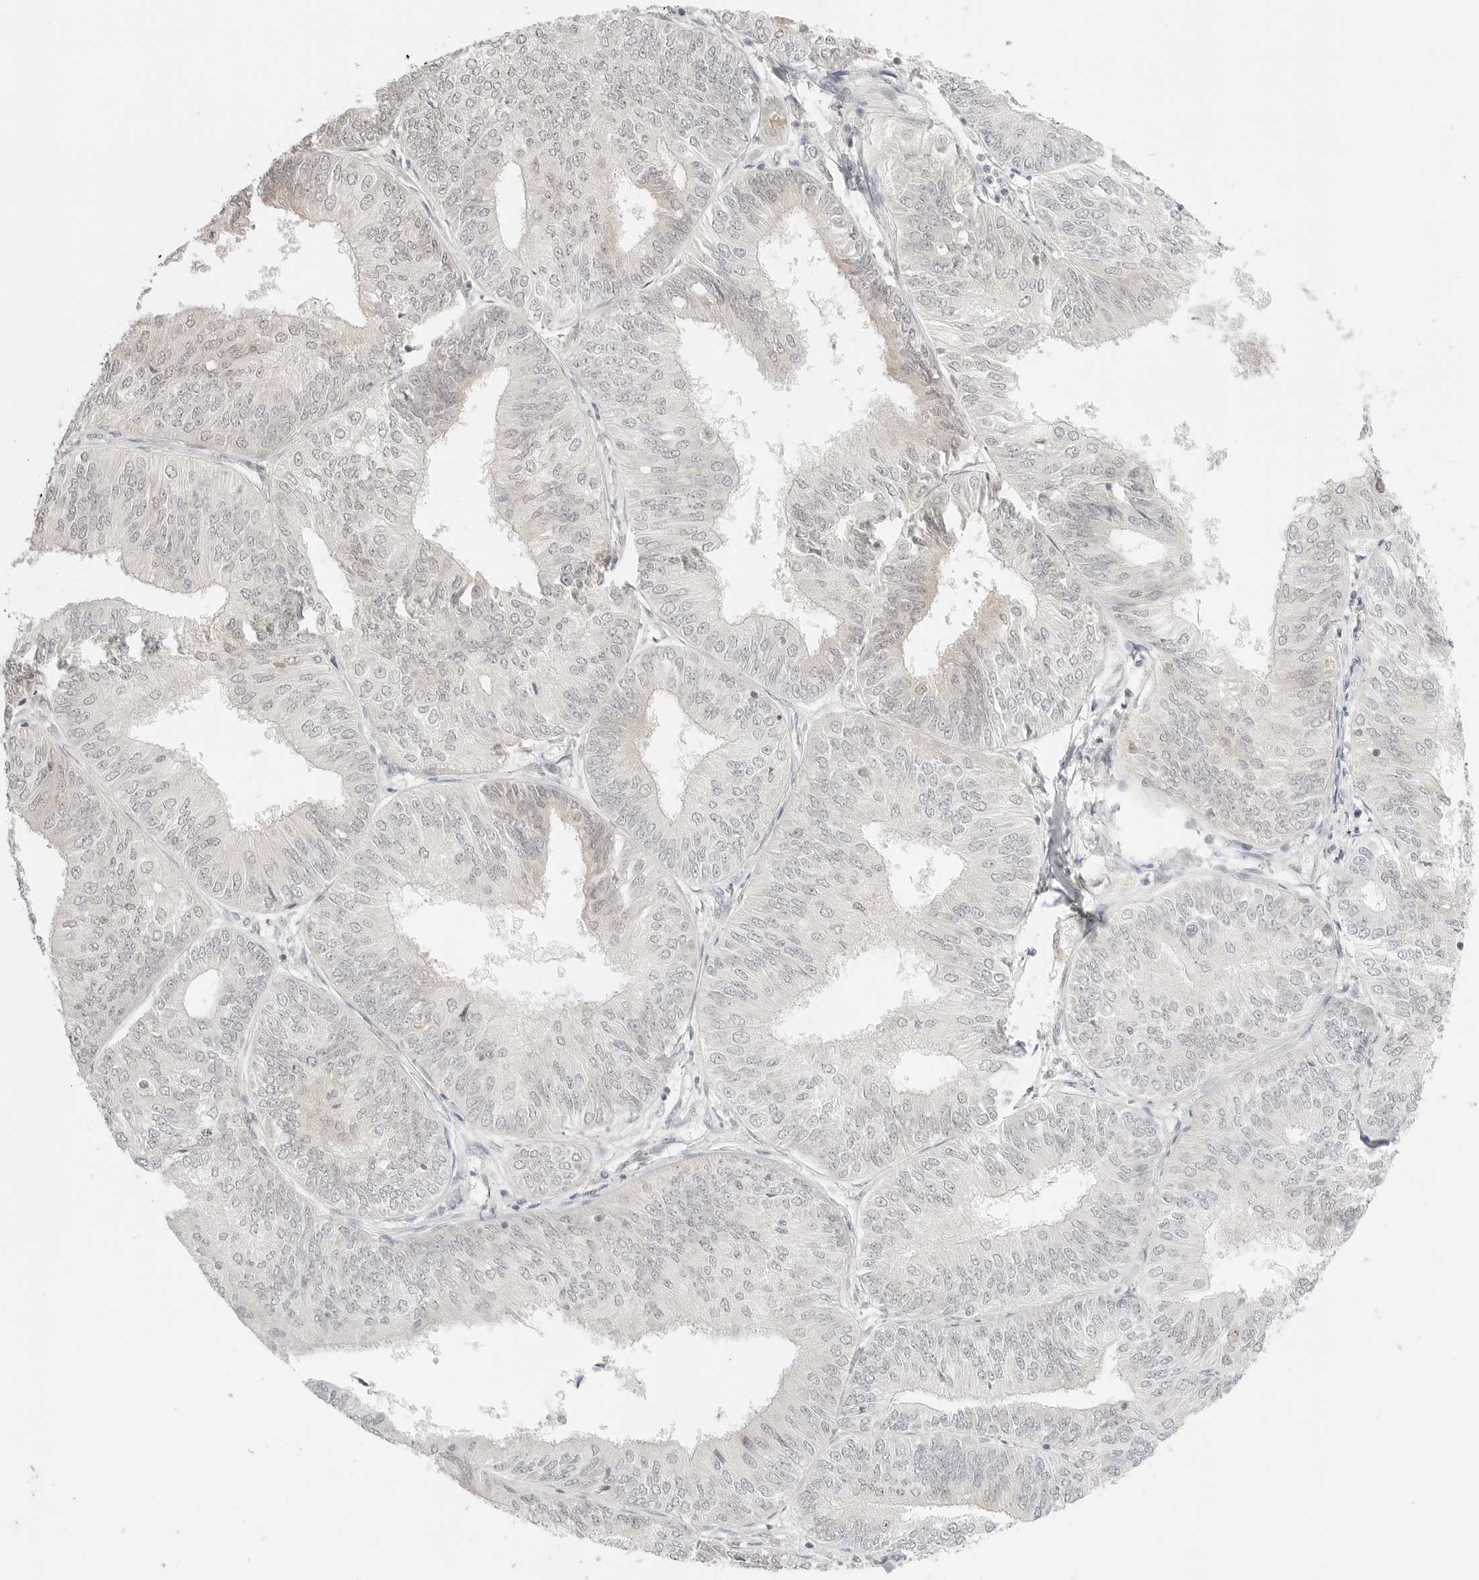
{"staining": {"intensity": "negative", "quantity": "none", "location": "none"}, "tissue": "endometrial cancer", "cell_type": "Tumor cells", "image_type": "cancer", "snomed": [{"axis": "morphology", "description": "Adenocarcinoma, NOS"}, {"axis": "topography", "description": "Endometrium"}], "caption": "Endometrial cancer (adenocarcinoma) stained for a protein using IHC exhibits no positivity tumor cells.", "gene": "RPS6KL1", "patient": {"sex": "female", "age": 58}}